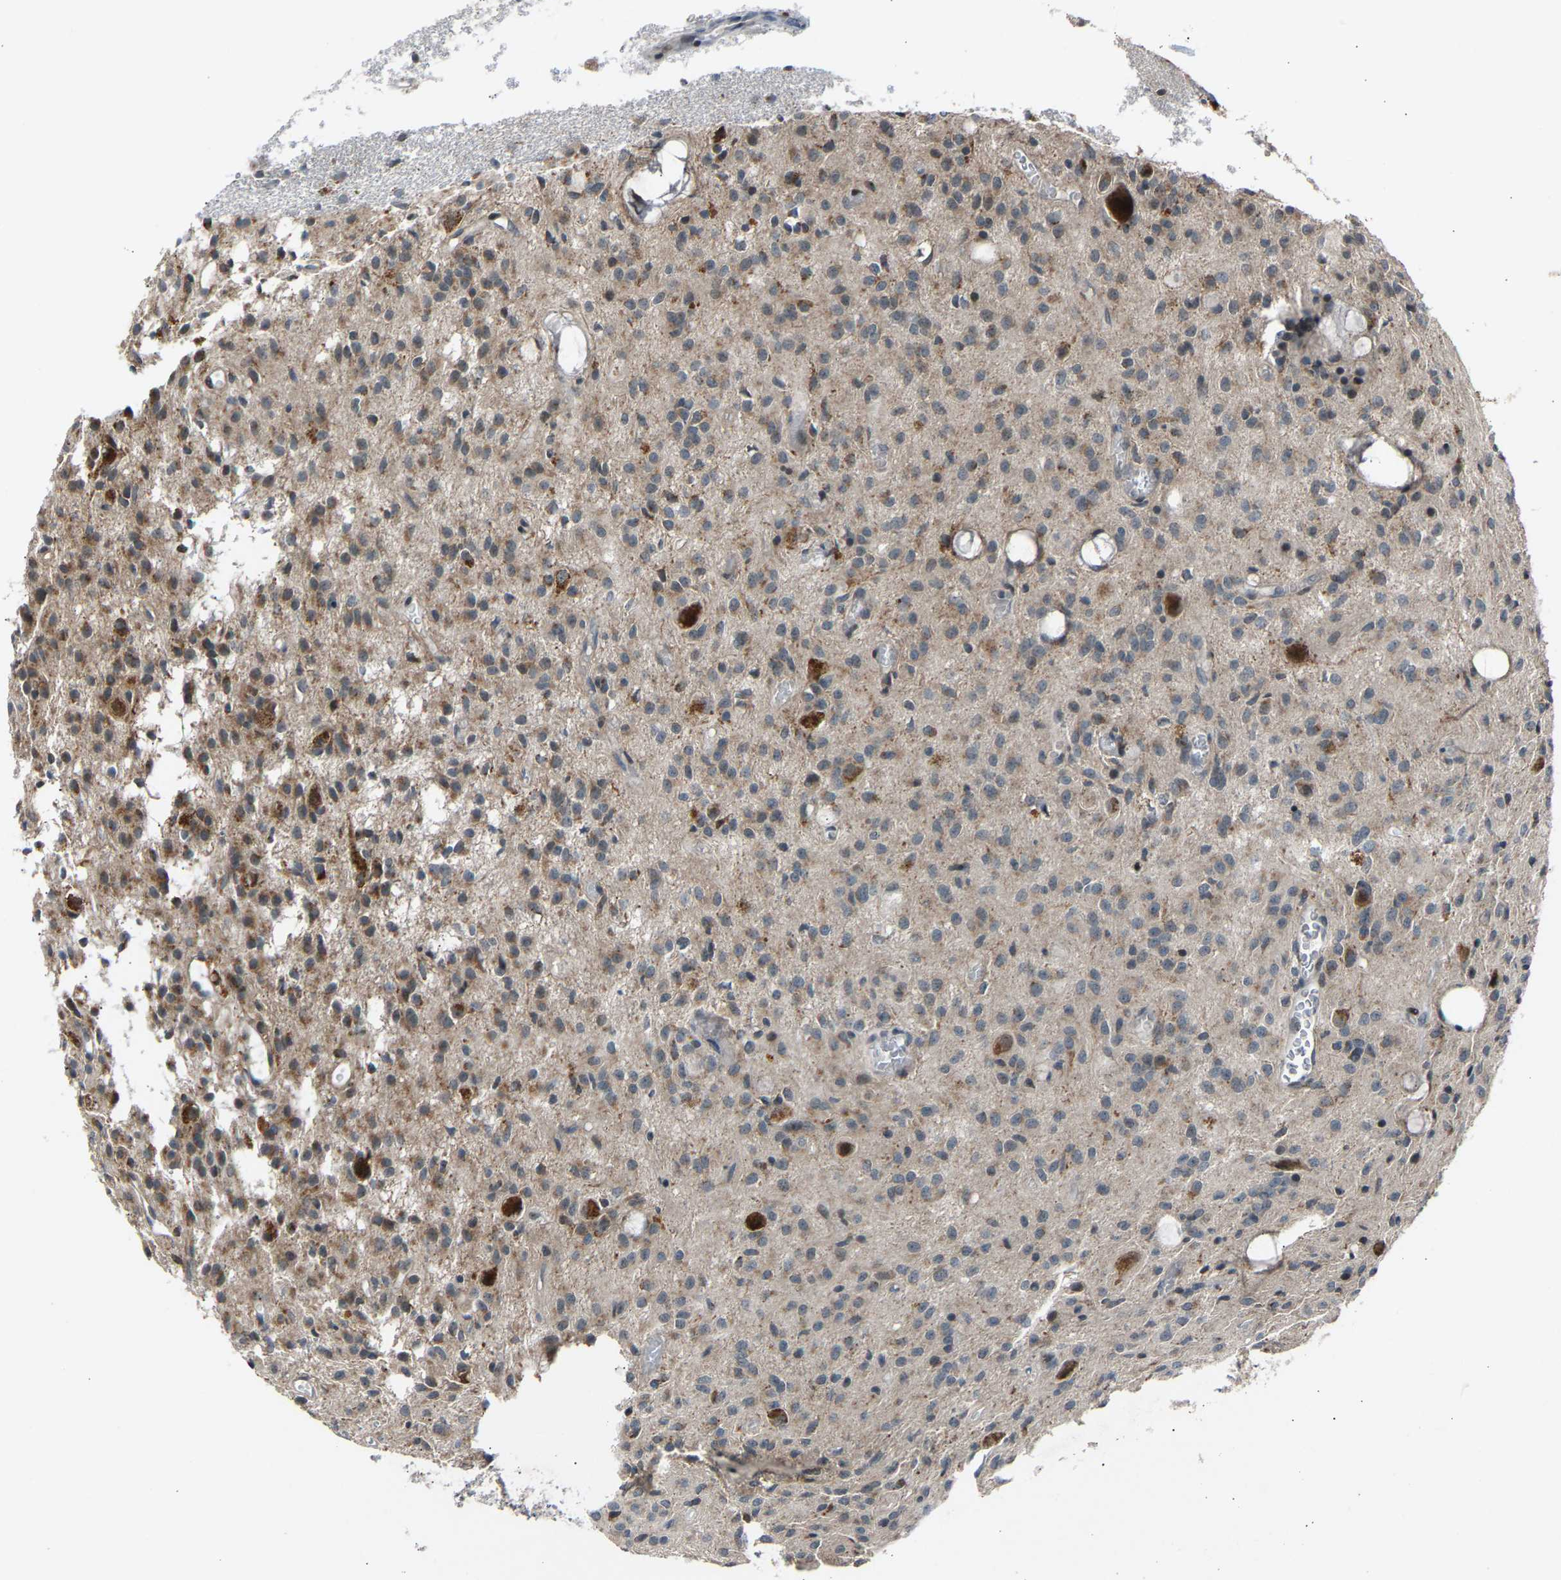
{"staining": {"intensity": "moderate", "quantity": "25%-75%", "location": "cytoplasmic/membranous"}, "tissue": "glioma", "cell_type": "Tumor cells", "image_type": "cancer", "snomed": [{"axis": "morphology", "description": "Glioma, malignant, High grade"}, {"axis": "topography", "description": "Brain"}], "caption": "Immunohistochemical staining of glioma shows medium levels of moderate cytoplasmic/membranous positivity in about 25%-75% of tumor cells.", "gene": "SLIRP", "patient": {"sex": "female", "age": 59}}